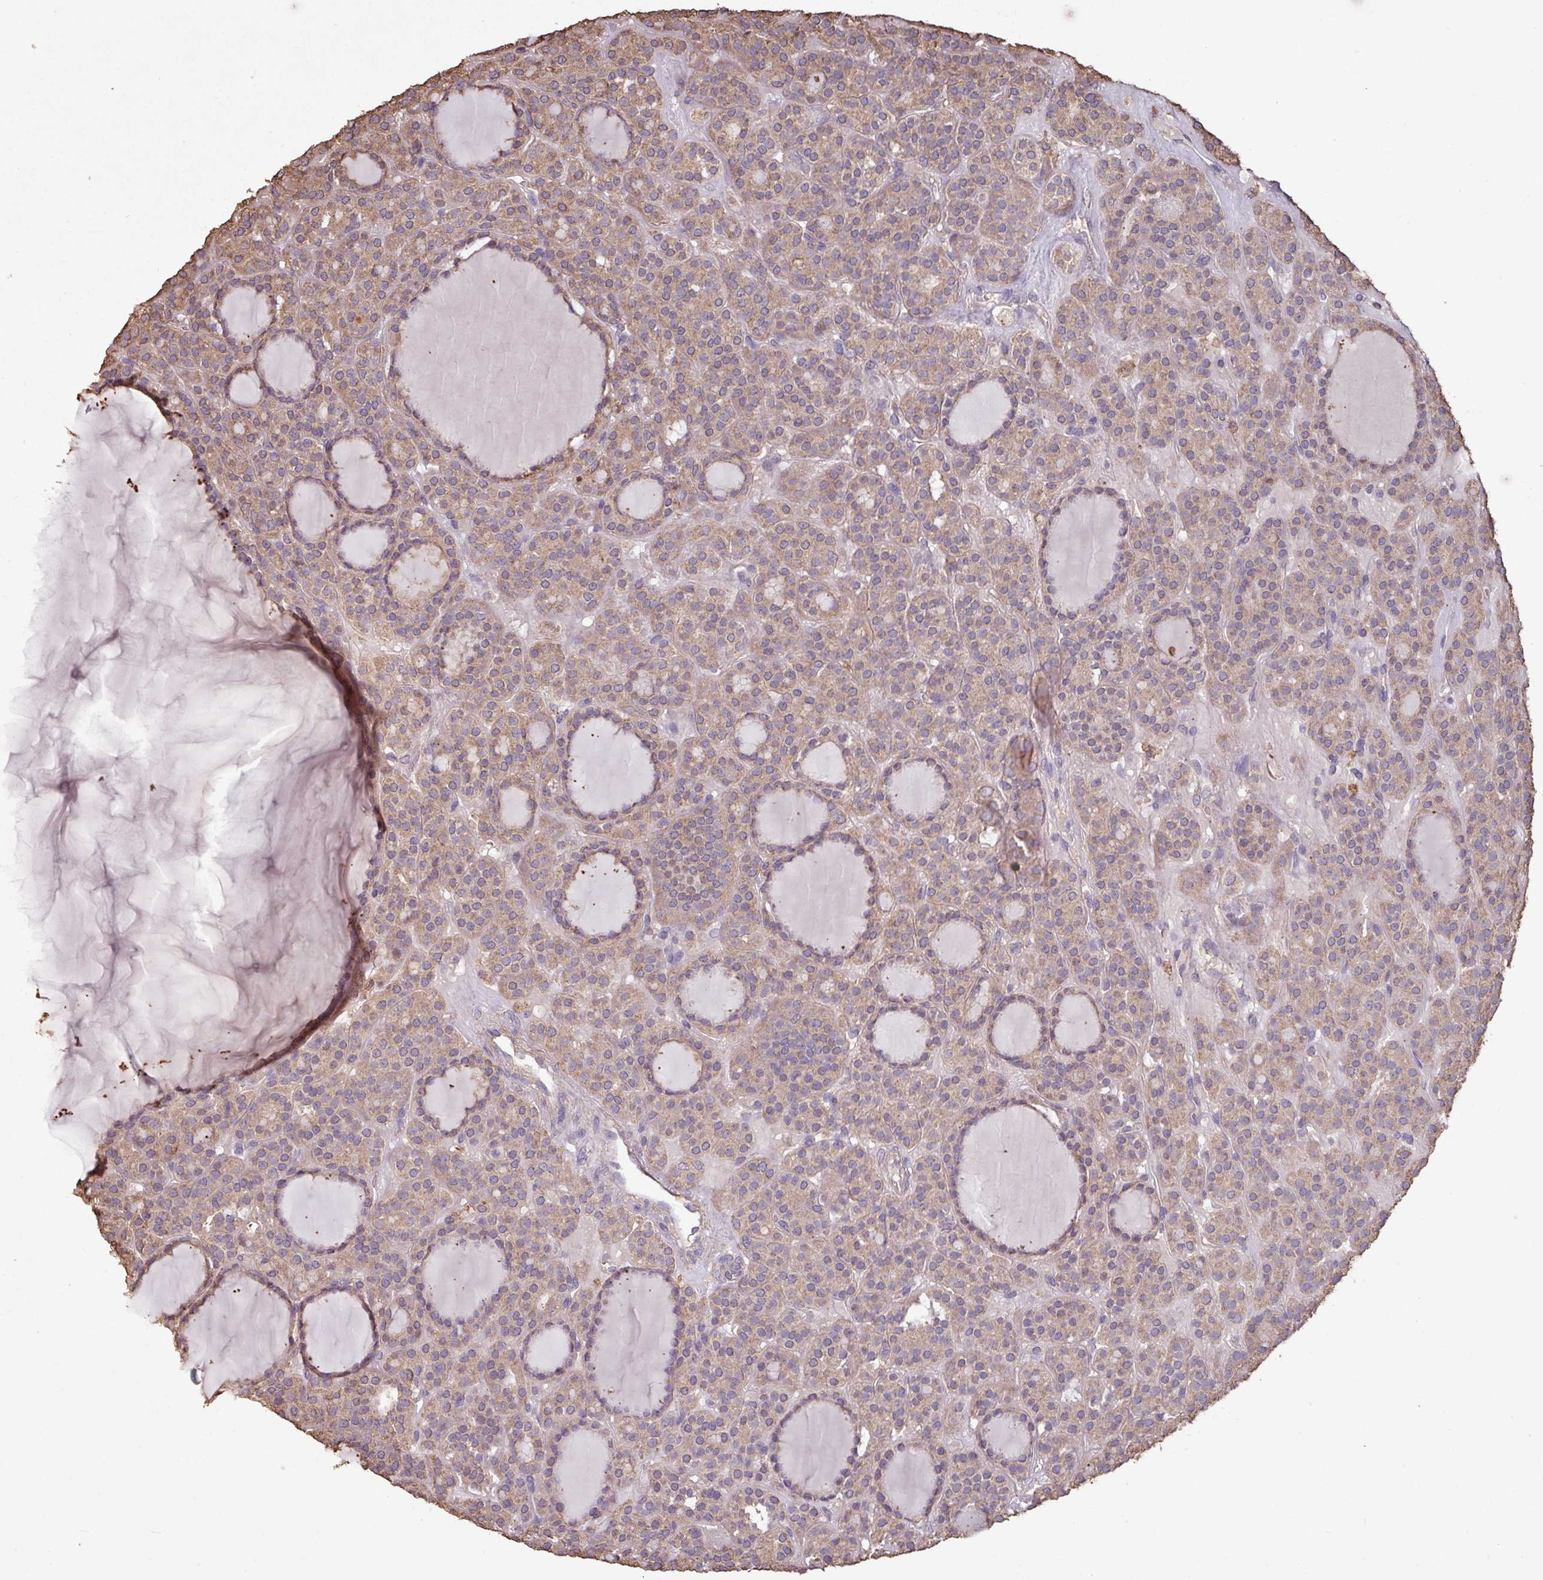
{"staining": {"intensity": "moderate", "quantity": ">75%", "location": "cytoplasmic/membranous"}, "tissue": "thyroid cancer", "cell_type": "Tumor cells", "image_type": "cancer", "snomed": [{"axis": "morphology", "description": "Follicular adenoma carcinoma, NOS"}, {"axis": "topography", "description": "Thyroid gland"}], "caption": "This histopathology image reveals immunohistochemistry (IHC) staining of thyroid cancer, with medium moderate cytoplasmic/membranous expression in approximately >75% of tumor cells.", "gene": "CAMK2B", "patient": {"sex": "female", "age": 63}}